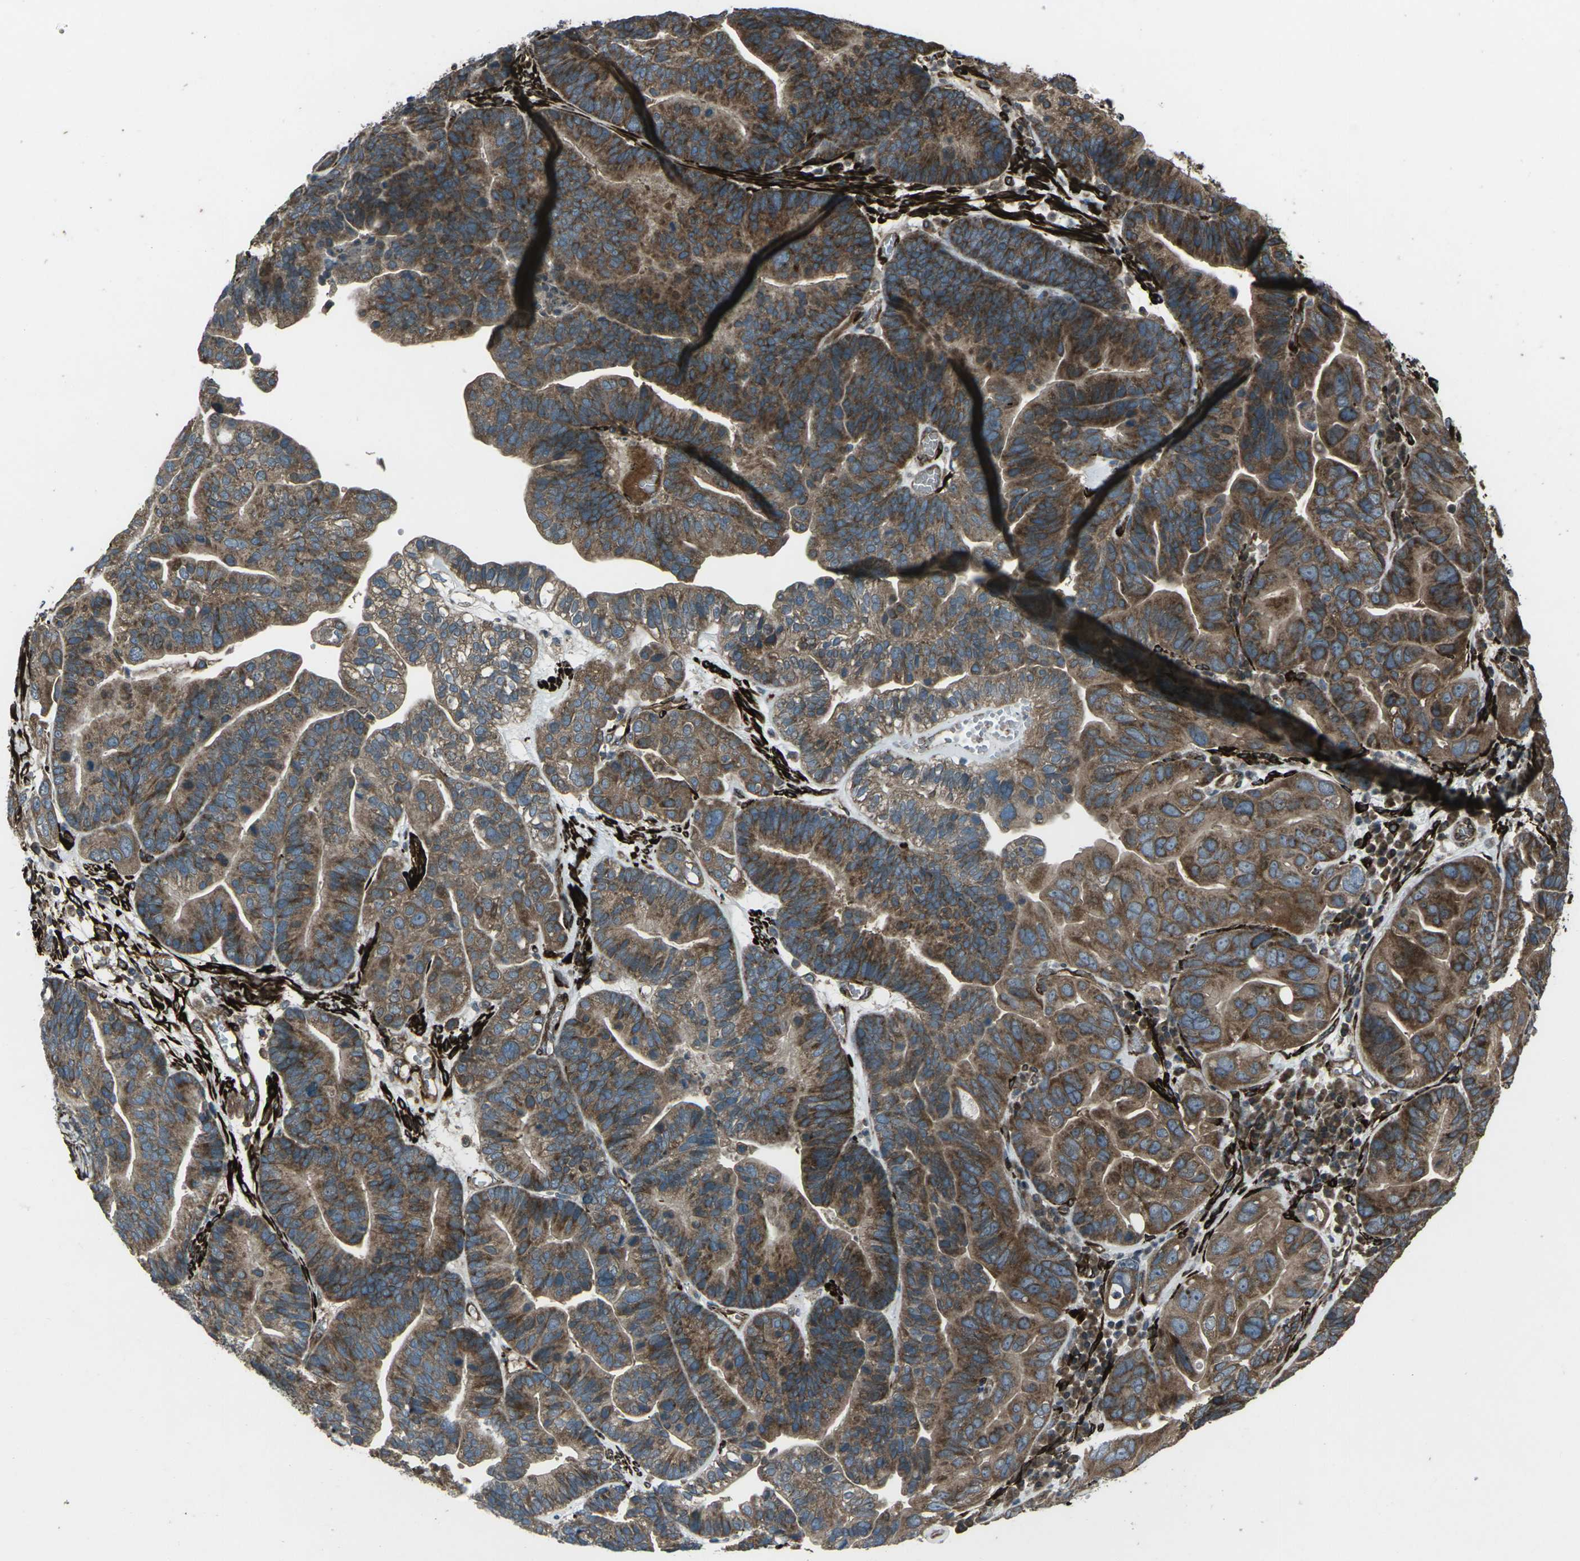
{"staining": {"intensity": "moderate", "quantity": ">75%", "location": "cytoplasmic/membranous"}, "tissue": "ovarian cancer", "cell_type": "Tumor cells", "image_type": "cancer", "snomed": [{"axis": "morphology", "description": "Cystadenocarcinoma, serous, NOS"}, {"axis": "topography", "description": "Ovary"}], "caption": "Protein expression analysis of ovarian cancer (serous cystadenocarcinoma) exhibits moderate cytoplasmic/membranous expression in about >75% of tumor cells.", "gene": "LSMEM1", "patient": {"sex": "female", "age": 56}}